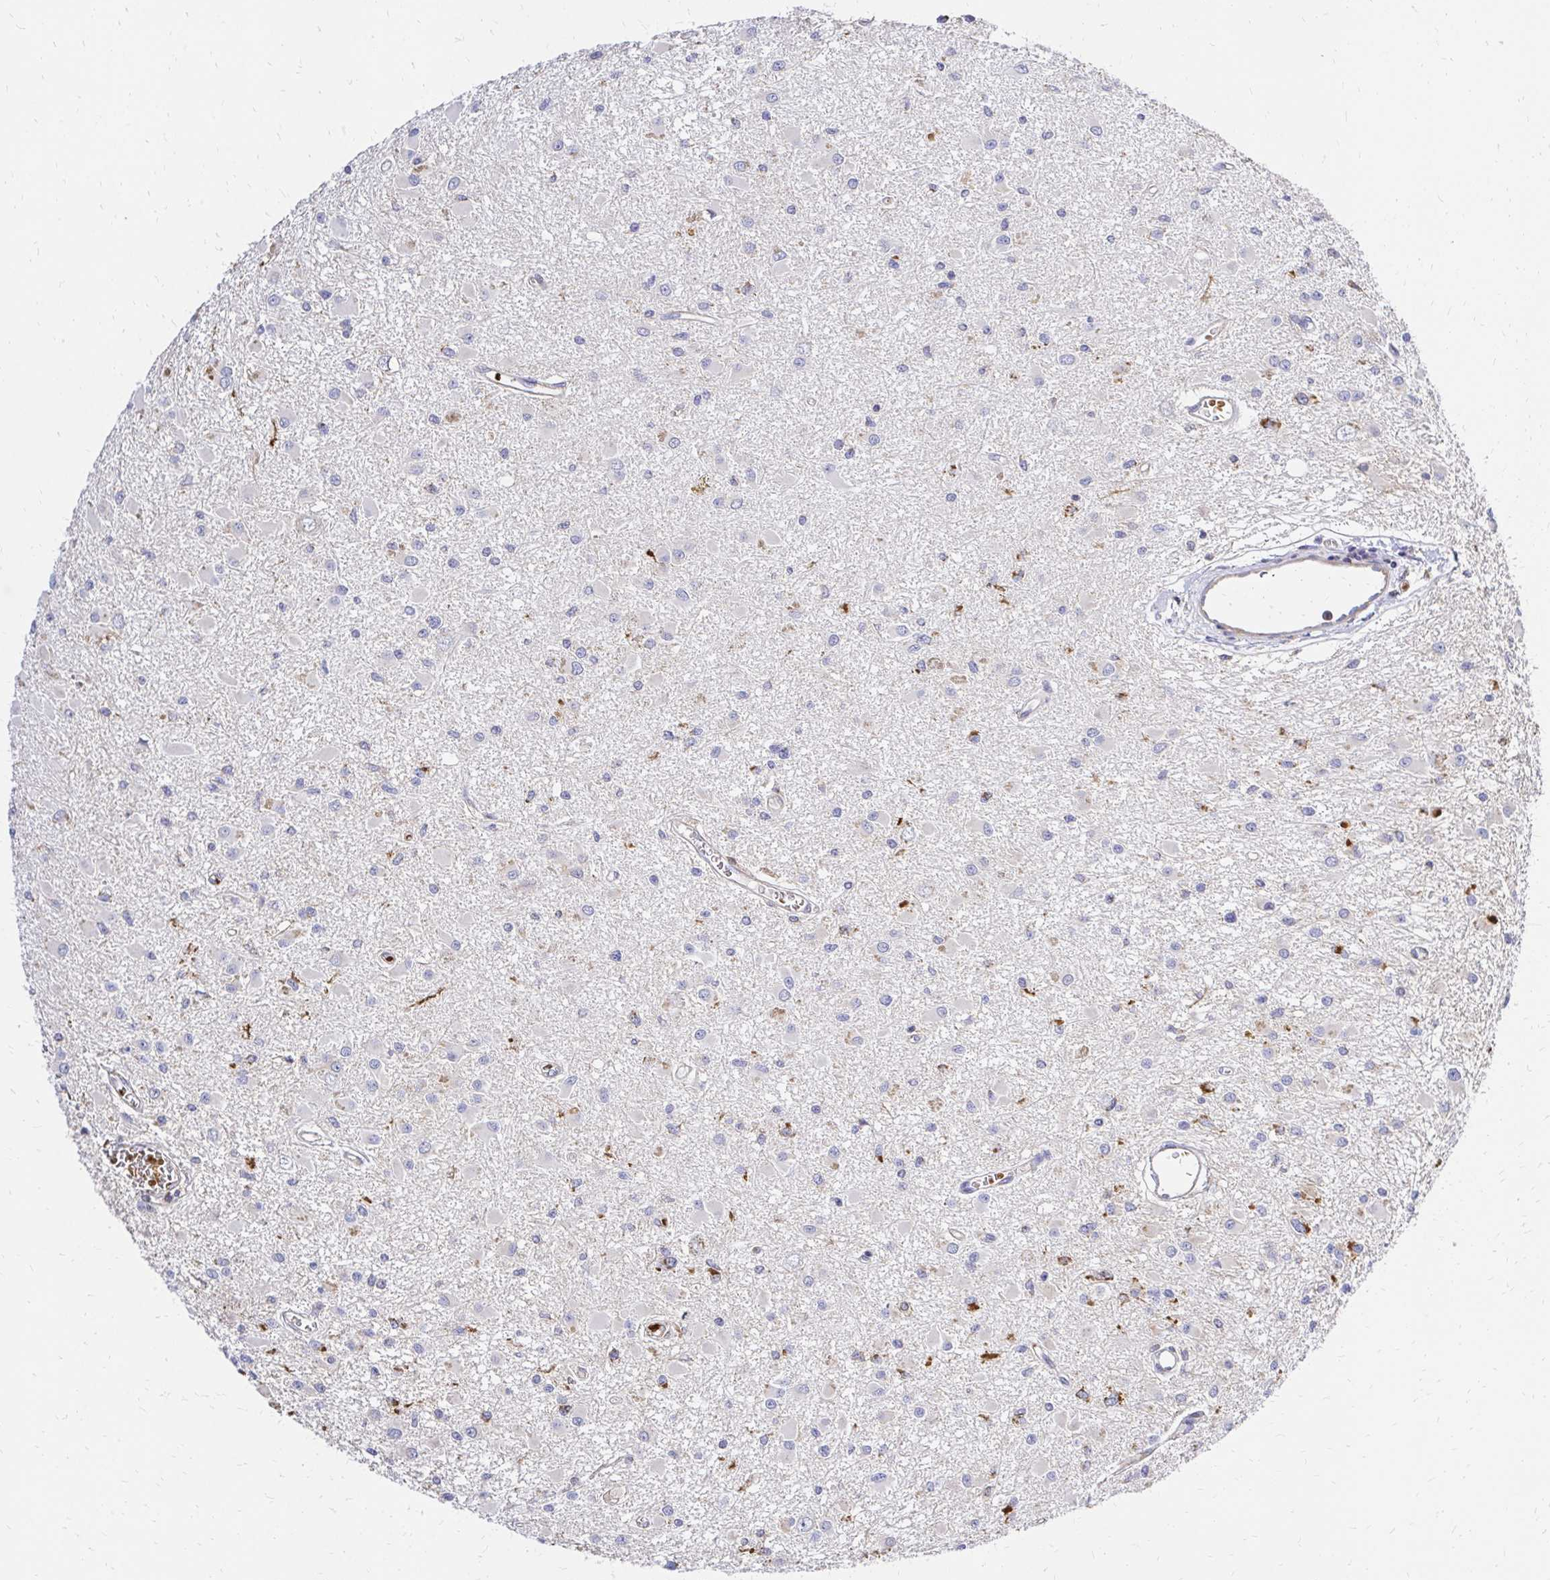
{"staining": {"intensity": "moderate", "quantity": "25%-75%", "location": "cytoplasmic/membranous"}, "tissue": "glioma", "cell_type": "Tumor cells", "image_type": "cancer", "snomed": [{"axis": "morphology", "description": "Glioma, malignant, High grade"}, {"axis": "topography", "description": "Brain"}], "caption": "Glioma stained with immunohistochemistry (IHC) shows moderate cytoplasmic/membranous staining in approximately 25%-75% of tumor cells.", "gene": "MRPL13", "patient": {"sex": "male", "age": 54}}